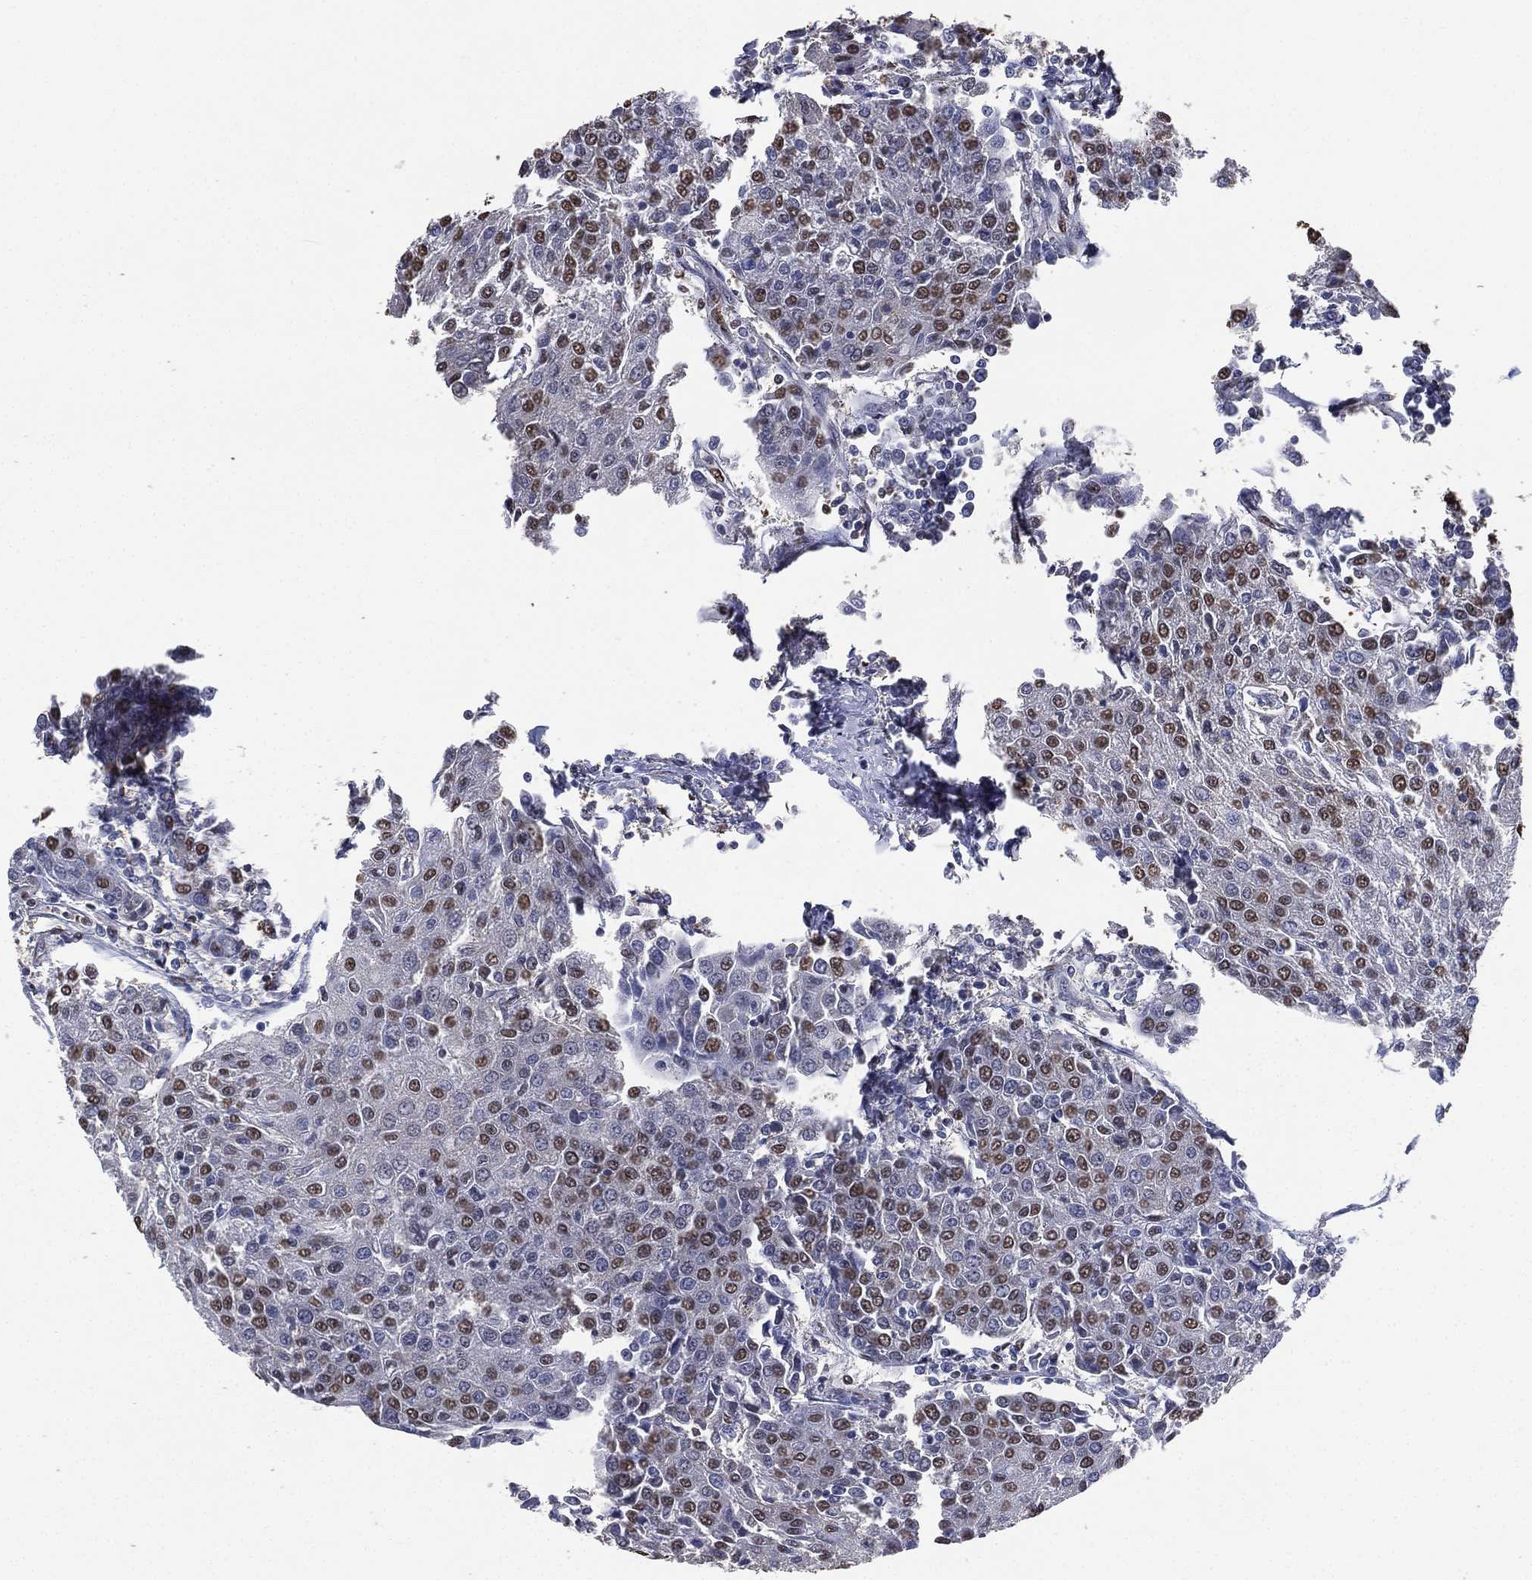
{"staining": {"intensity": "moderate", "quantity": "25%-75%", "location": "nuclear"}, "tissue": "urothelial cancer", "cell_type": "Tumor cells", "image_type": "cancer", "snomed": [{"axis": "morphology", "description": "Urothelial carcinoma, High grade"}, {"axis": "topography", "description": "Urinary bladder"}], "caption": "Immunohistochemistry (IHC) photomicrograph of urothelial carcinoma (high-grade) stained for a protein (brown), which demonstrates medium levels of moderate nuclear staining in approximately 25%-75% of tumor cells.", "gene": "ALDH7A1", "patient": {"sex": "female", "age": 85}}